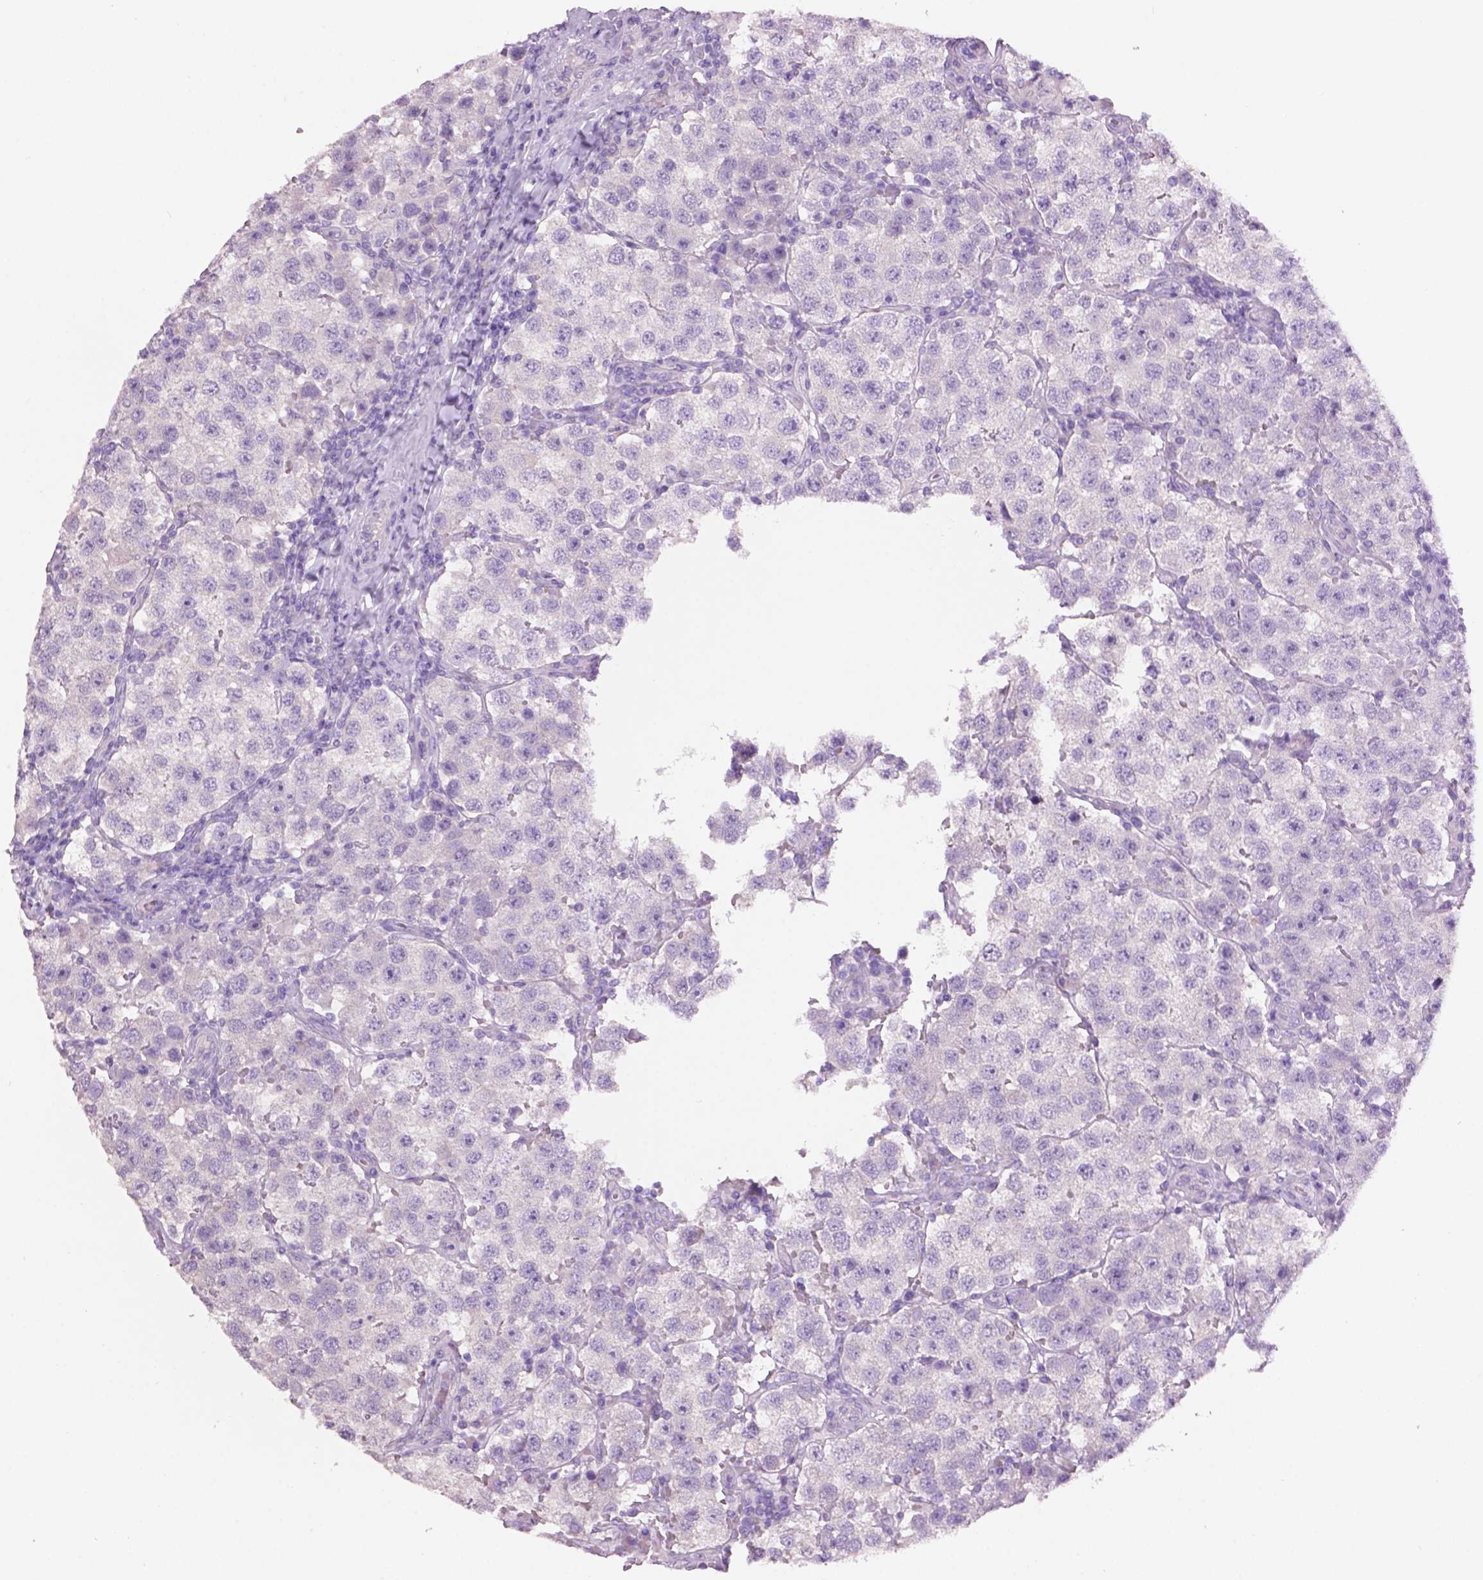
{"staining": {"intensity": "negative", "quantity": "none", "location": "none"}, "tissue": "testis cancer", "cell_type": "Tumor cells", "image_type": "cancer", "snomed": [{"axis": "morphology", "description": "Seminoma, NOS"}, {"axis": "topography", "description": "Testis"}], "caption": "Immunohistochemistry histopathology image of neoplastic tissue: testis seminoma stained with DAB (3,3'-diaminobenzidine) reveals no significant protein expression in tumor cells.", "gene": "CRYBA4", "patient": {"sex": "male", "age": 37}}